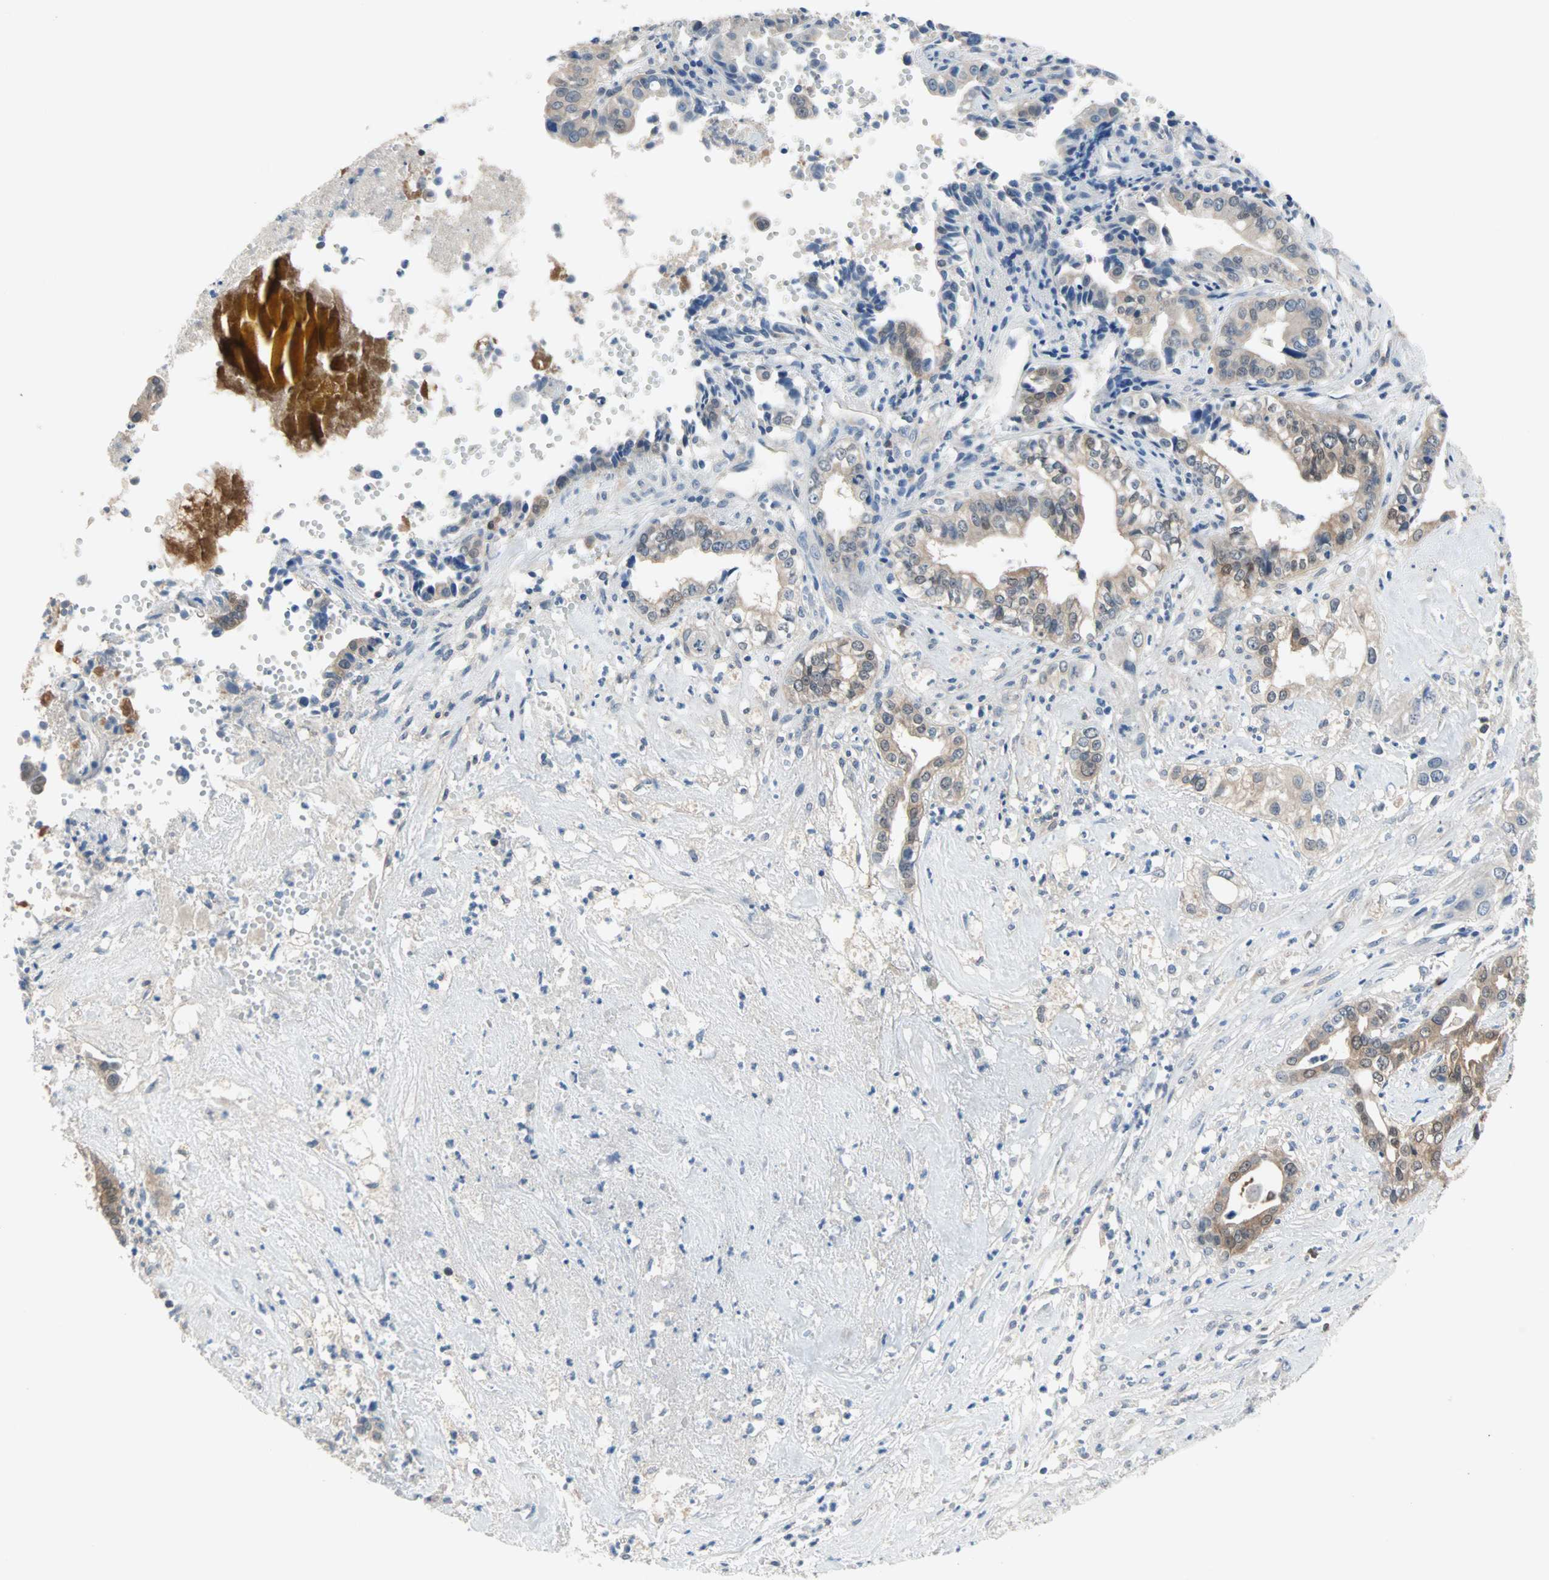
{"staining": {"intensity": "moderate", "quantity": ">75%", "location": "cytoplasmic/membranous"}, "tissue": "liver cancer", "cell_type": "Tumor cells", "image_type": "cancer", "snomed": [{"axis": "morphology", "description": "Cholangiocarcinoma"}, {"axis": "topography", "description": "Liver"}], "caption": "This histopathology image demonstrates immunohistochemistry (IHC) staining of cholangiocarcinoma (liver), with medium moderate cytoplasmic/membranous staining in about >75% of tumor cells.", "gene": "MPI", "patient": {"sex": "female", "age": 61}}